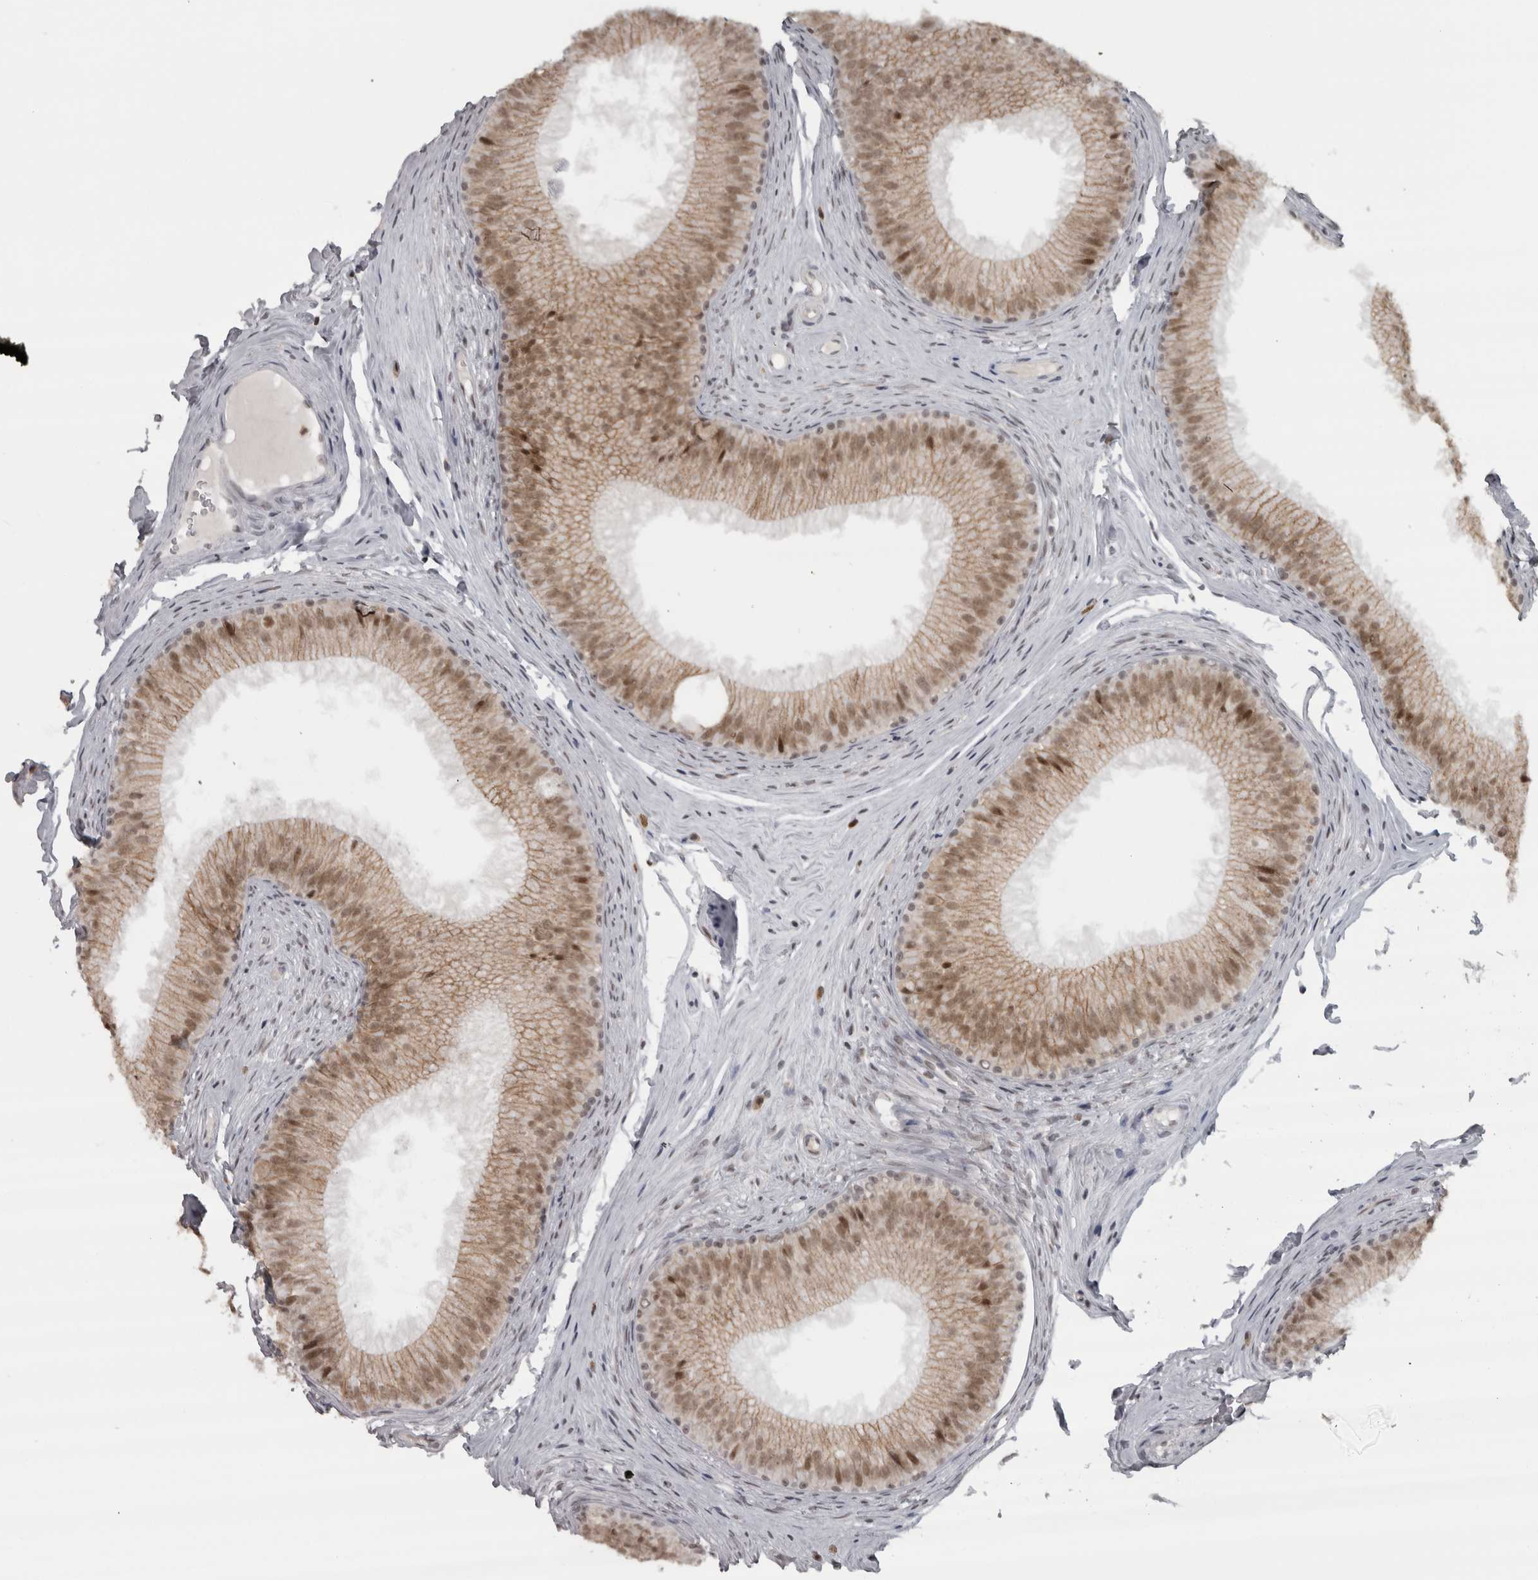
{"staining": {"intensity": "moderate", "quantity": ">75%", "location": "cytoplasmic/membranous,nuclear"}, "tissue": "epididymis", "cell_type": "Glandular cells", "image_type": "normal", "snomed": [{"axis": "morphology", "description": "Normal tissue, NOS"}, {"axis": "topography", "description": "Epididymis"}], "caption": "Brown immunohistochemical staining in normal human epididymis demonstrates moderate cytoplasmic/membranous,nuclear positivity in about >75% of glandular cells. (Brightfield microscopy of DAB IHC at high magnification).", "gene": "MICU3", "patient": {"sex": "male", "age": 32}}